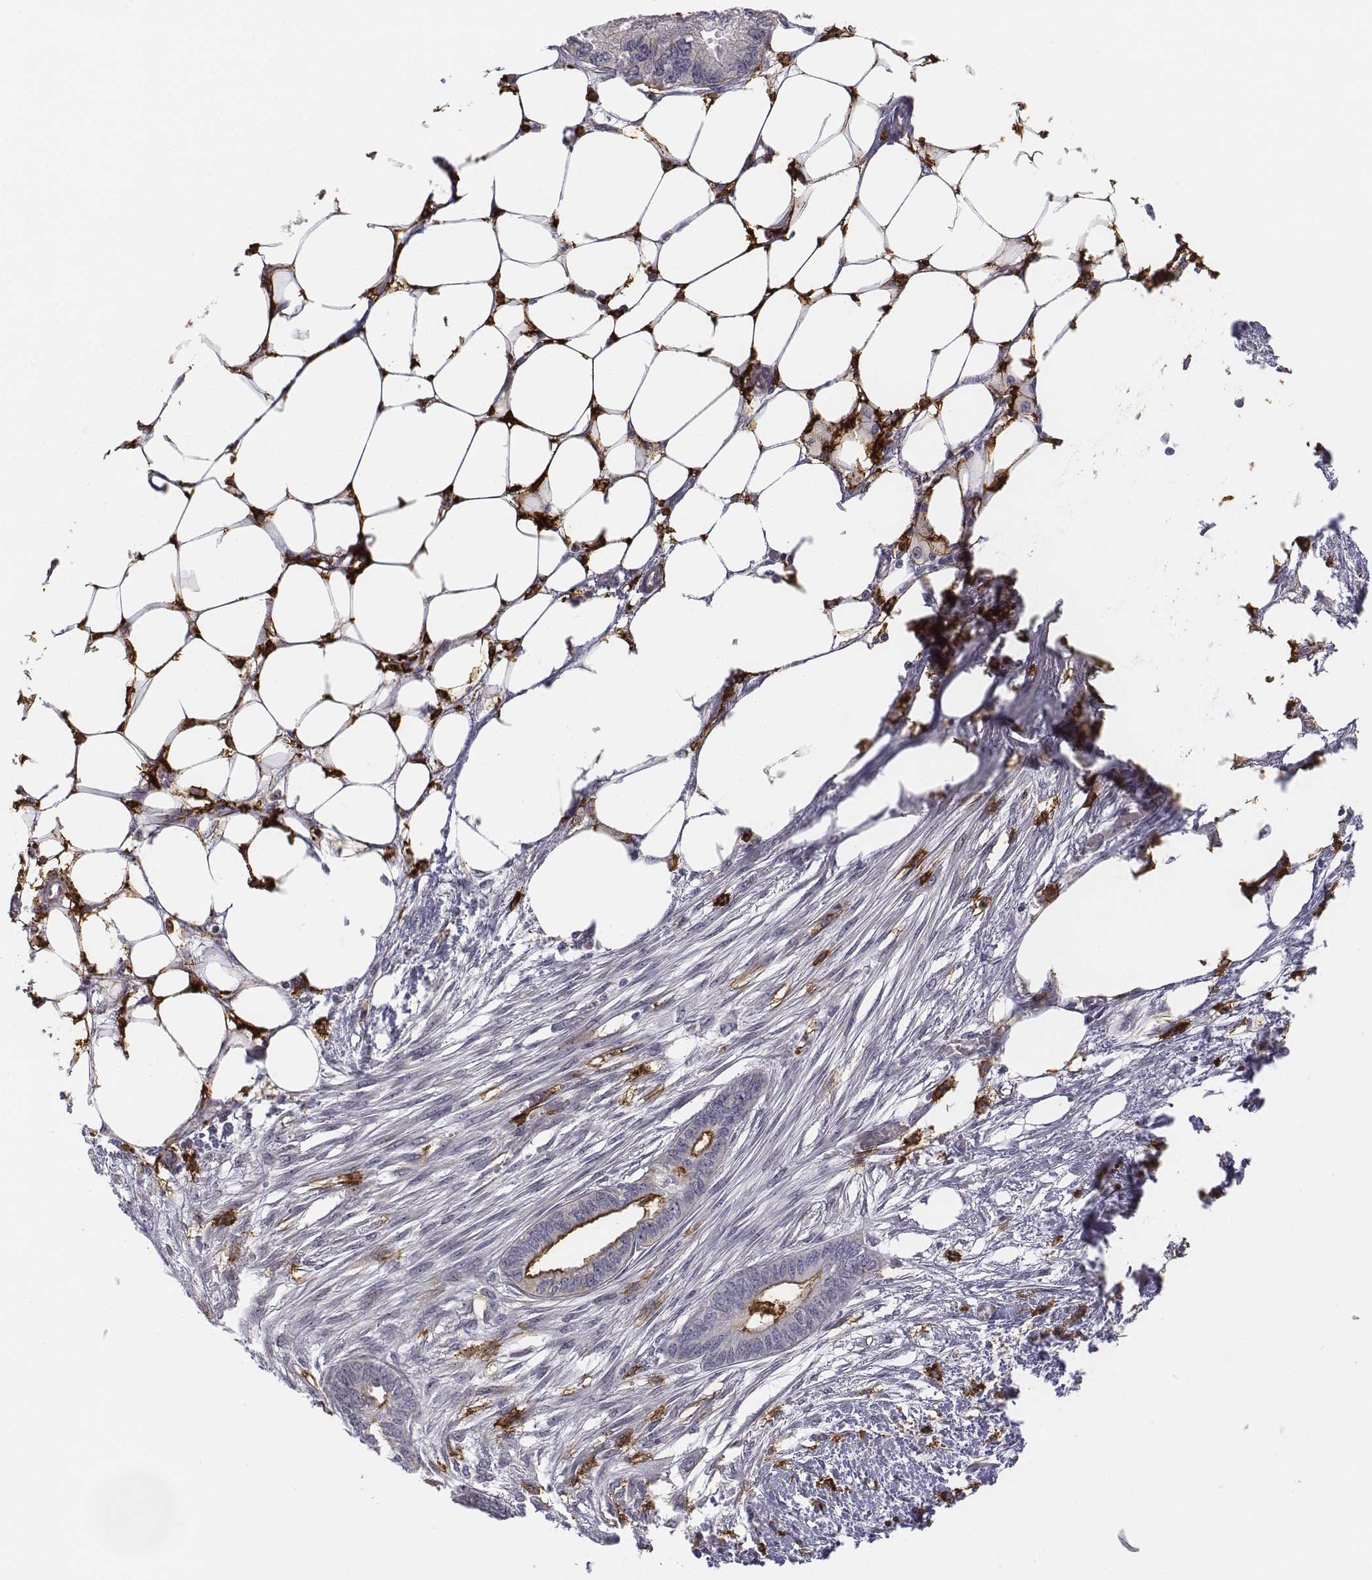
{"staining": {"intensity": "negative", "quantity": "none", "location": "none"}, "tissue": "endometrial cancer", "cell_type": "Tumor cells", "image_type": "cancer", "snomed": [{"axis": "morphology", "description": "Adenocarcinoma, NOS"}, {"axis": "morphology", "description": "Adenocarcinoma, metastatic, NOS"}, {"axis": "topography", "description": "Adipose tissue"}, {"axis": "topography", "description": "Endometrium"}], "caption": "IHC image of human endometrial cancer (adenocarcinoma) stained for a protein (brown), which shows no staining in tumor cells.", "gene": "CD14", "patient": {"sex": "female", "age": 67}}